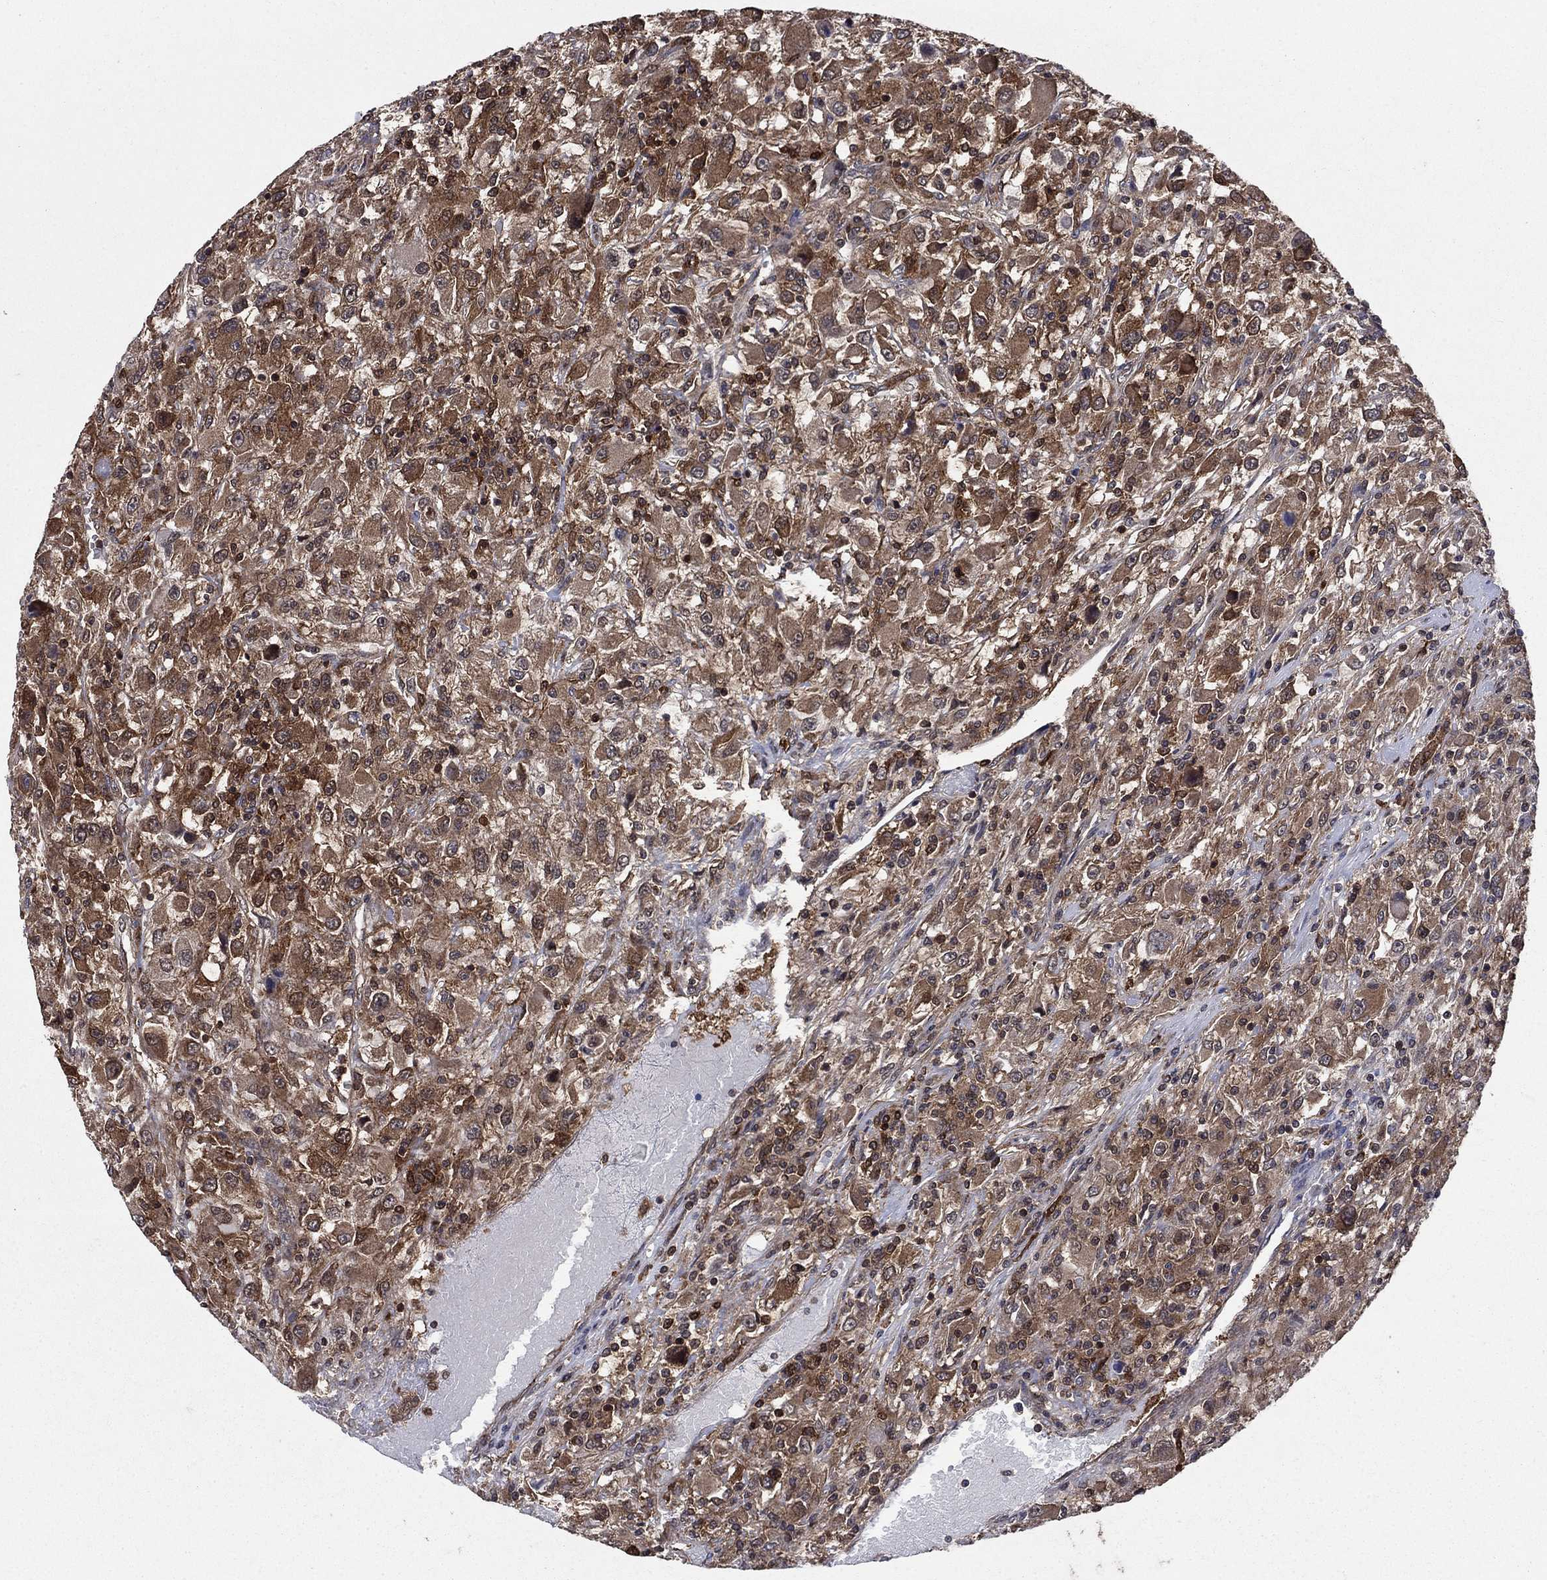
{"staining": {"intensity": "strong", "quantity": ">75%", "location": "cytoplasmic/membranous"}, "tissue": "renal cancer", "cell_type": "Tumor cells", "image_type": "cancer", "snomed": [{"axis": "morphology", "description": "Adenocarcinoma, NOS"}, {"axis": "topography", "description": "Kidney"}], "caption": "Approximately >75% of tumor cells in renal cancer (adenocarcinoma) show strong cytoplasmic/membranous protein expression as visualized by brown immunohistochemical staining.", "gene": "CACYBP", "patient": {"sex": "female", "age": 67}}